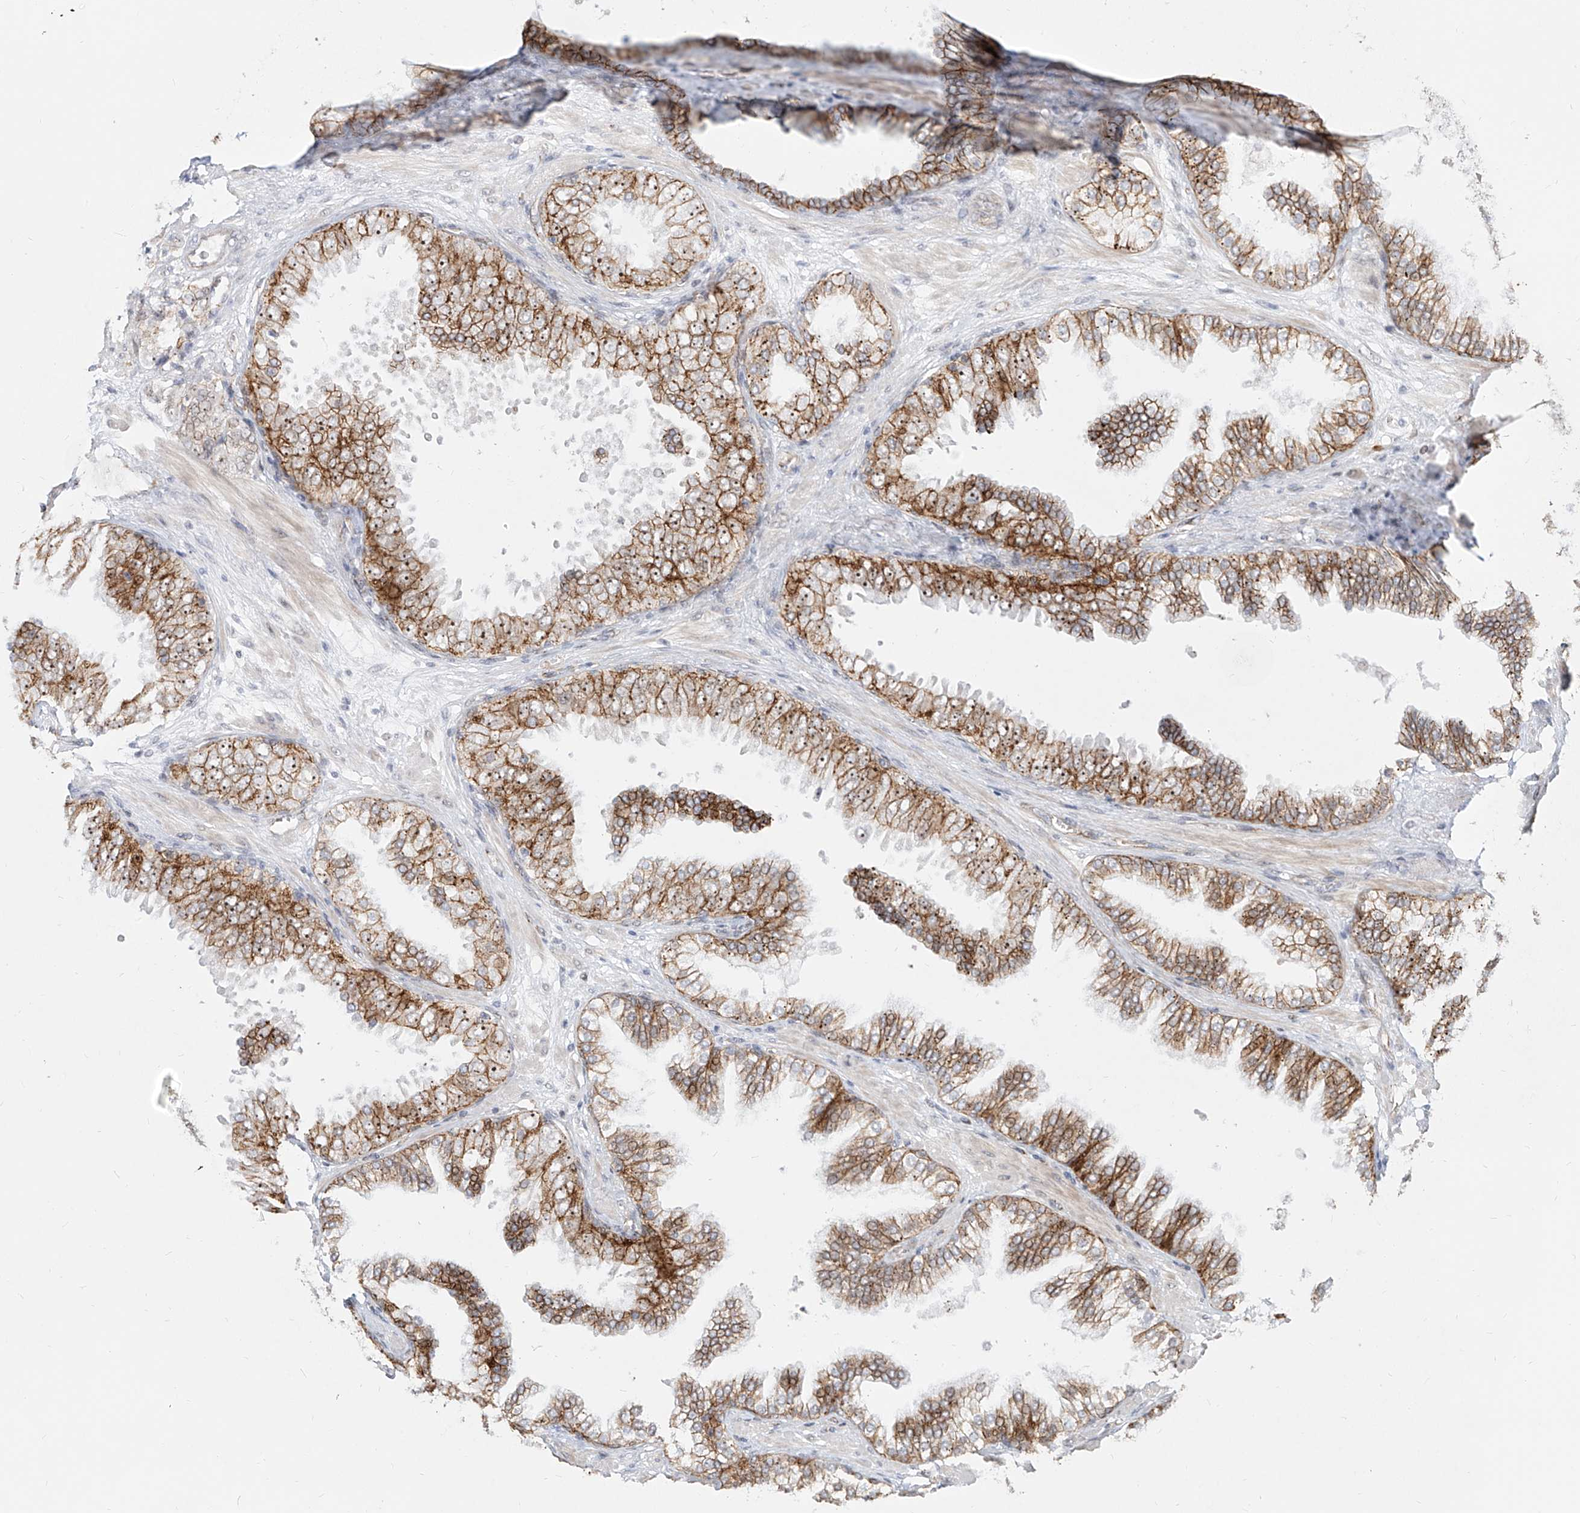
{"staining": {"intensity": "strong", "quantity": ">75%", "location": "cytoplasmic/membranous,nuclear"}, "tissue": "prostate cancer", "cell_type": "Tumor cells", "image_type": "cancer", "snomed": [{"axis": "morphology", "description": "Adenocarcinoma, High grade"}, {"axis": "topography", "description": "Prostate"}], "caption": "A histopathology image of human prostate cancer stained for a protein shows strong cytoplasmic/membranous and nuclear brown staining in tumor cells.", "gene": "ZNF710", "patient": {"sex": "male", "age": 58}}